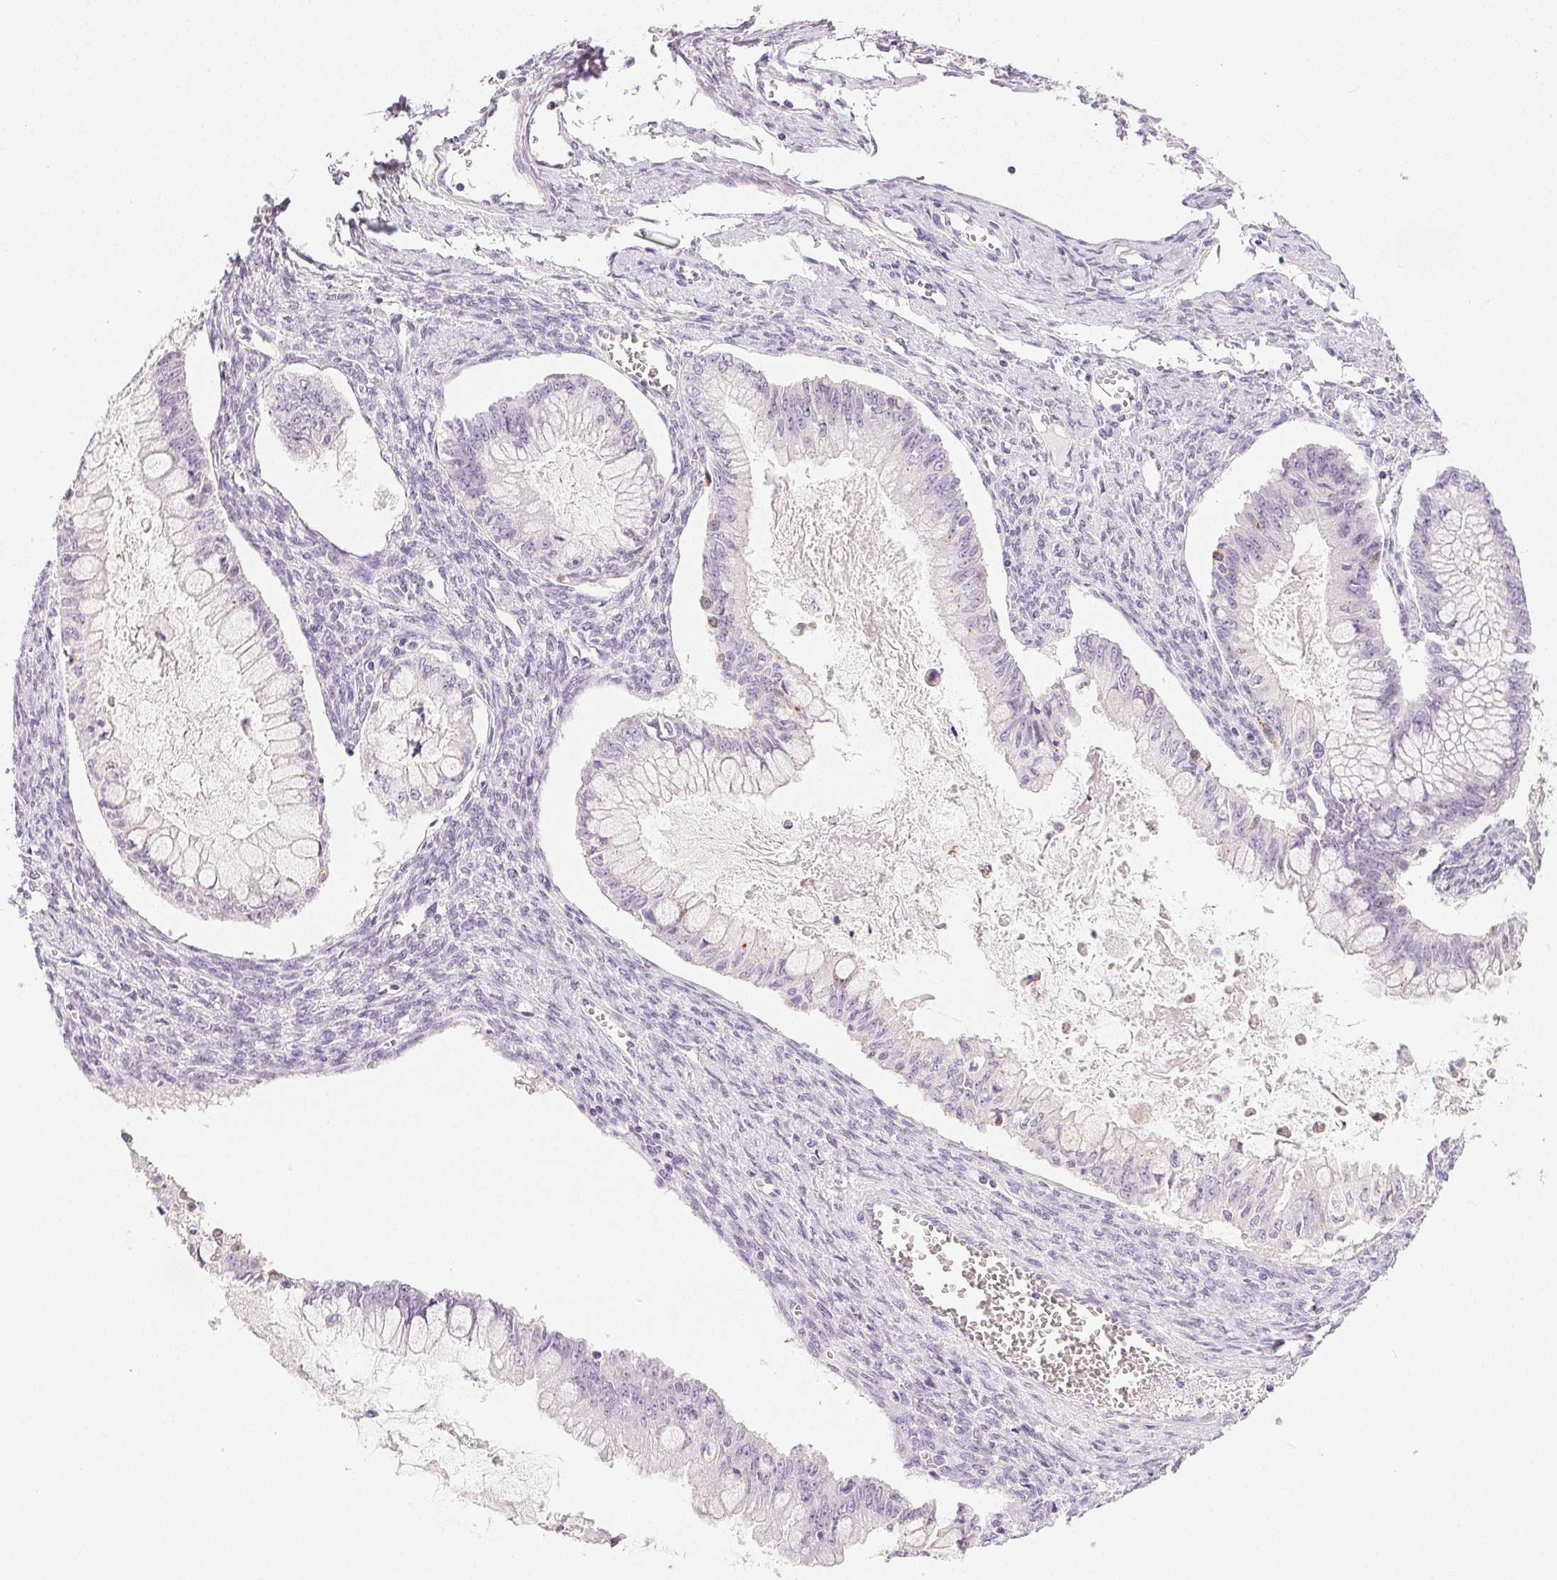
{"staining": {"intensity": "negative", "quantity": "none", "location": "none"}, "tissue": "ovarian cancer", "cell_type": "Tumor cells", "image_type": "cancer", "snomed": [{"axis": "morphology", "description": "Cystadenocarcinoma, mucinous, NOS"}, {"axis": "topography", "description": "Ovary"}], "caption": "Immunohistochemistry histopathology image of neoplastic tissue: mucinous cystadenocarcinoma (ovarian) stained with DAB (3,3'-diaminobenzidine) exhibits no significant protein expression in tumor cells.", "gene": "SLC5A2", "patient": {"sex": "female", "age": 34}}